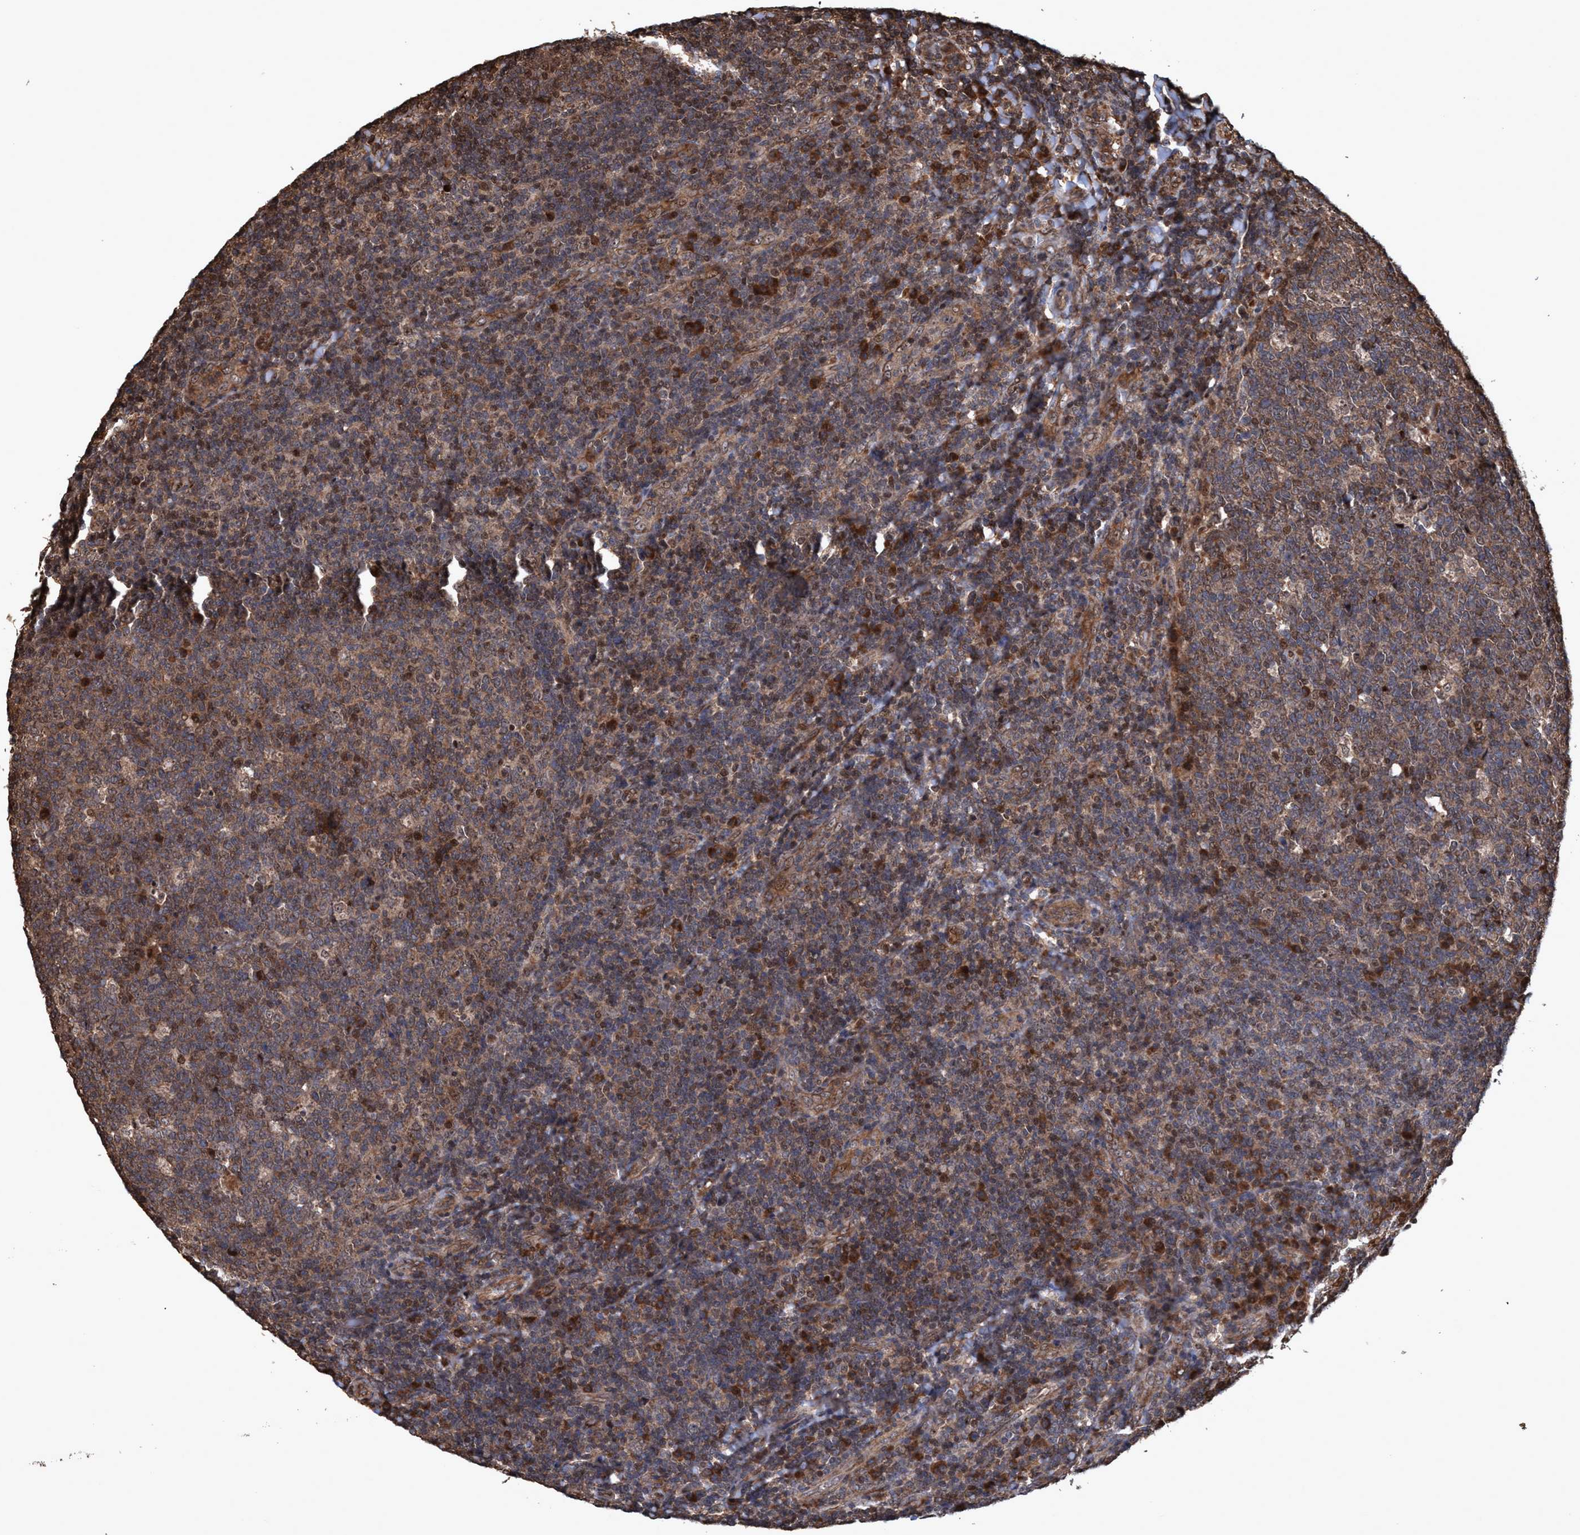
{"staining": {"intensity": "moderate", "quantity": ">75%", "location": "cytoplasmic/membranous,nuclear"}, "tissue": "tonsil", "cell_type": "Germinal center cells", "image_type": "normal", "snomed": [{"axis": "morphology", "description": "Normal tissue, NOS"}, {"axis": "topography", "description": "Tonsil"}], "caption": "Immunohistochemistry (IHC) photomicrograph of normal human tonsil stained for a protein (brown), which shows medium levels of moderate cytoplasmic/membranous,nuclear staining in about >75% of germinal center cells.", "gene": "TRPC7", "patient": {"sex": "male", "age": 17}}